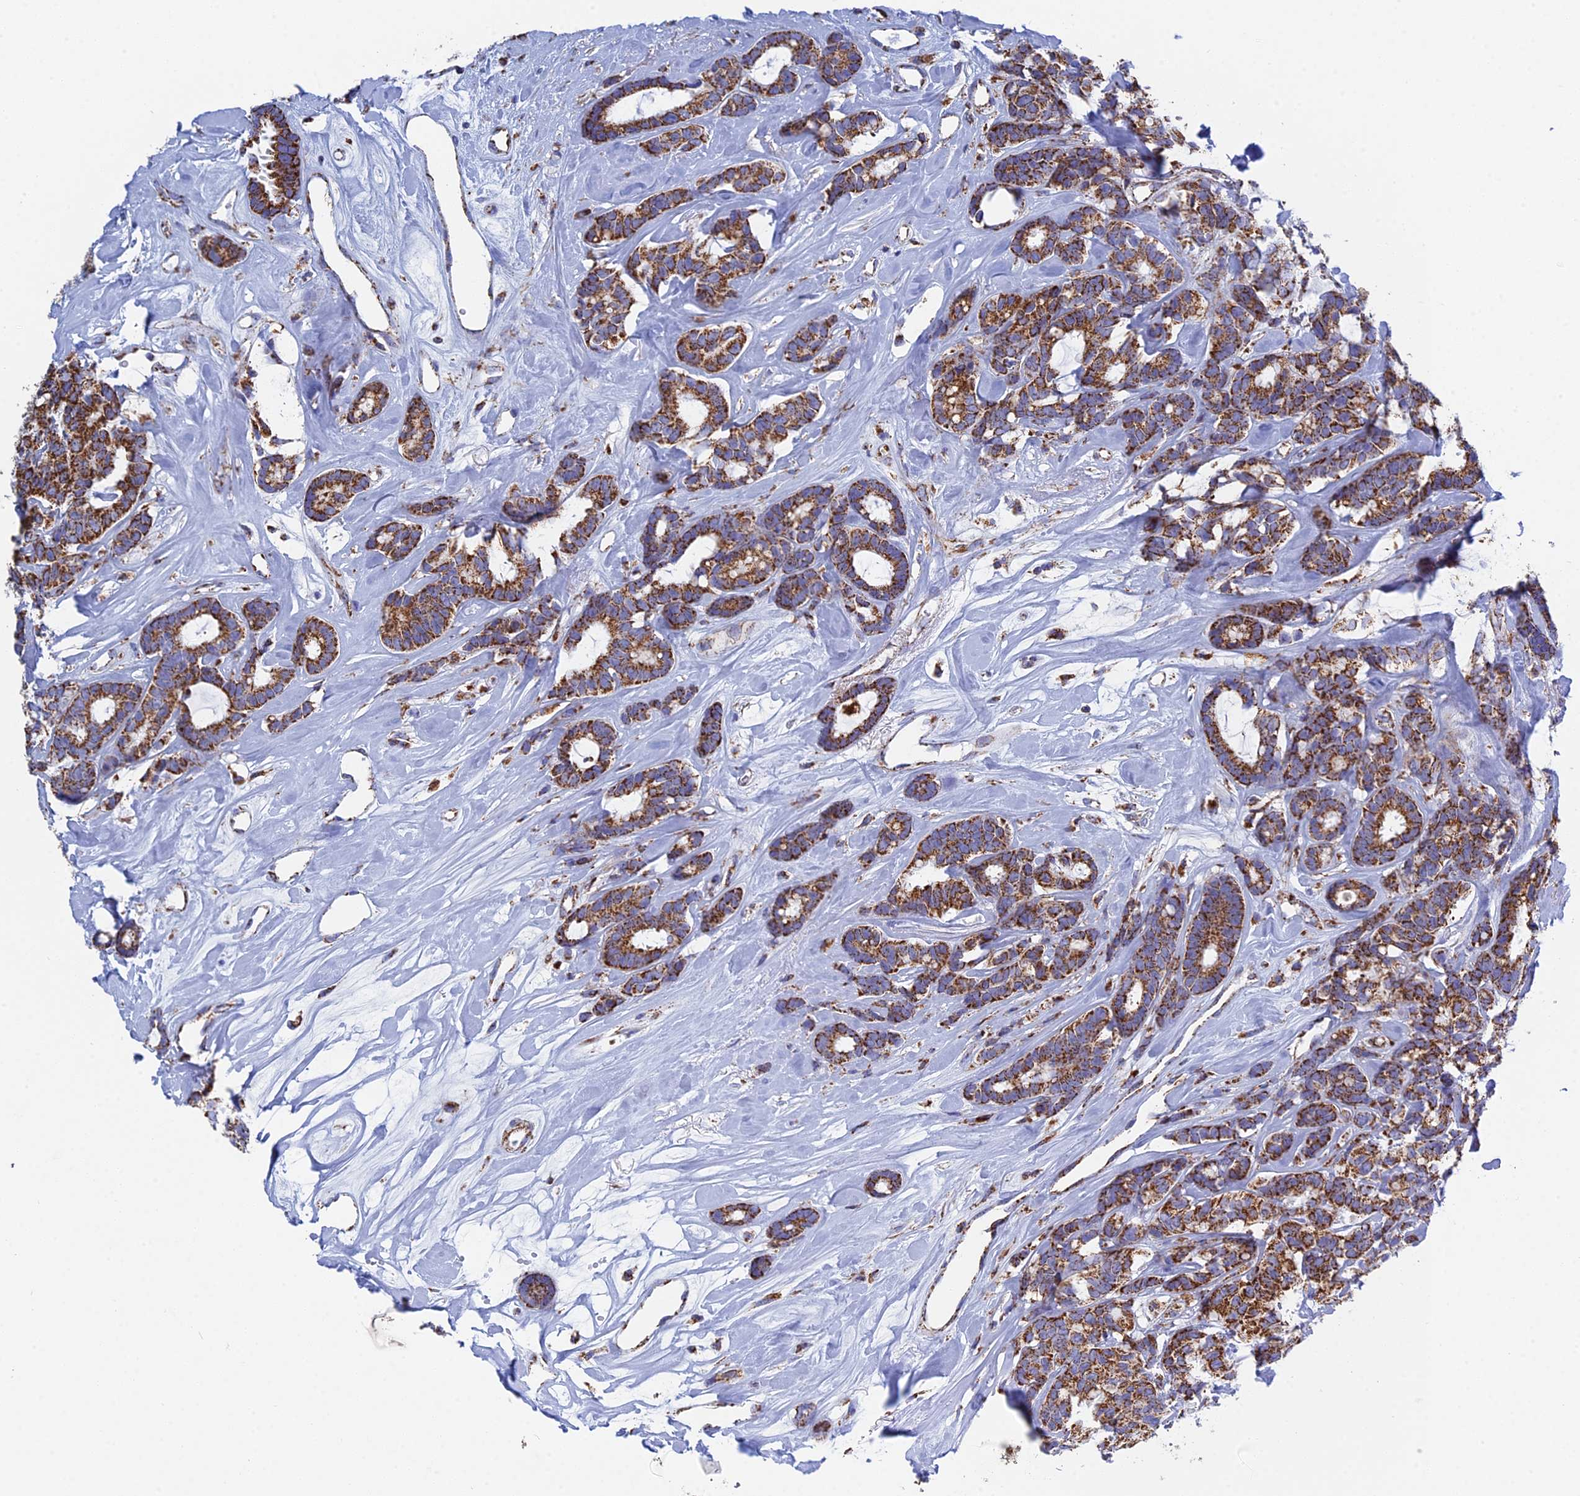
{"staining": {"intensity": "strong", "quantity": ">75%", "location": "cytoplasmic/membranous"}, "tissue": "breast cancer", "cell_type": "Tumor cells", "image_type": "cancer", "snomed": [{"axis": "morphology", "description": "Duct carcinoma"}, {"axis": "topography", "description": "Breast"}], "caption": "Immunohistochemistry (IHC) staining of breast cancer, which shows high levels of strong cytoplasmic/membranous staining in approximately >75% of tumor cells indicating strong cytoplasmic/membranous protein expression. The staining was performed using DAB (3,3'-diaminobenzidine) (brown) for protein detection and nuclei were counterstained in hematoxylin (blue).", "gene": "NDUFA5", "patient": {"sex": "female", "age": 87}}